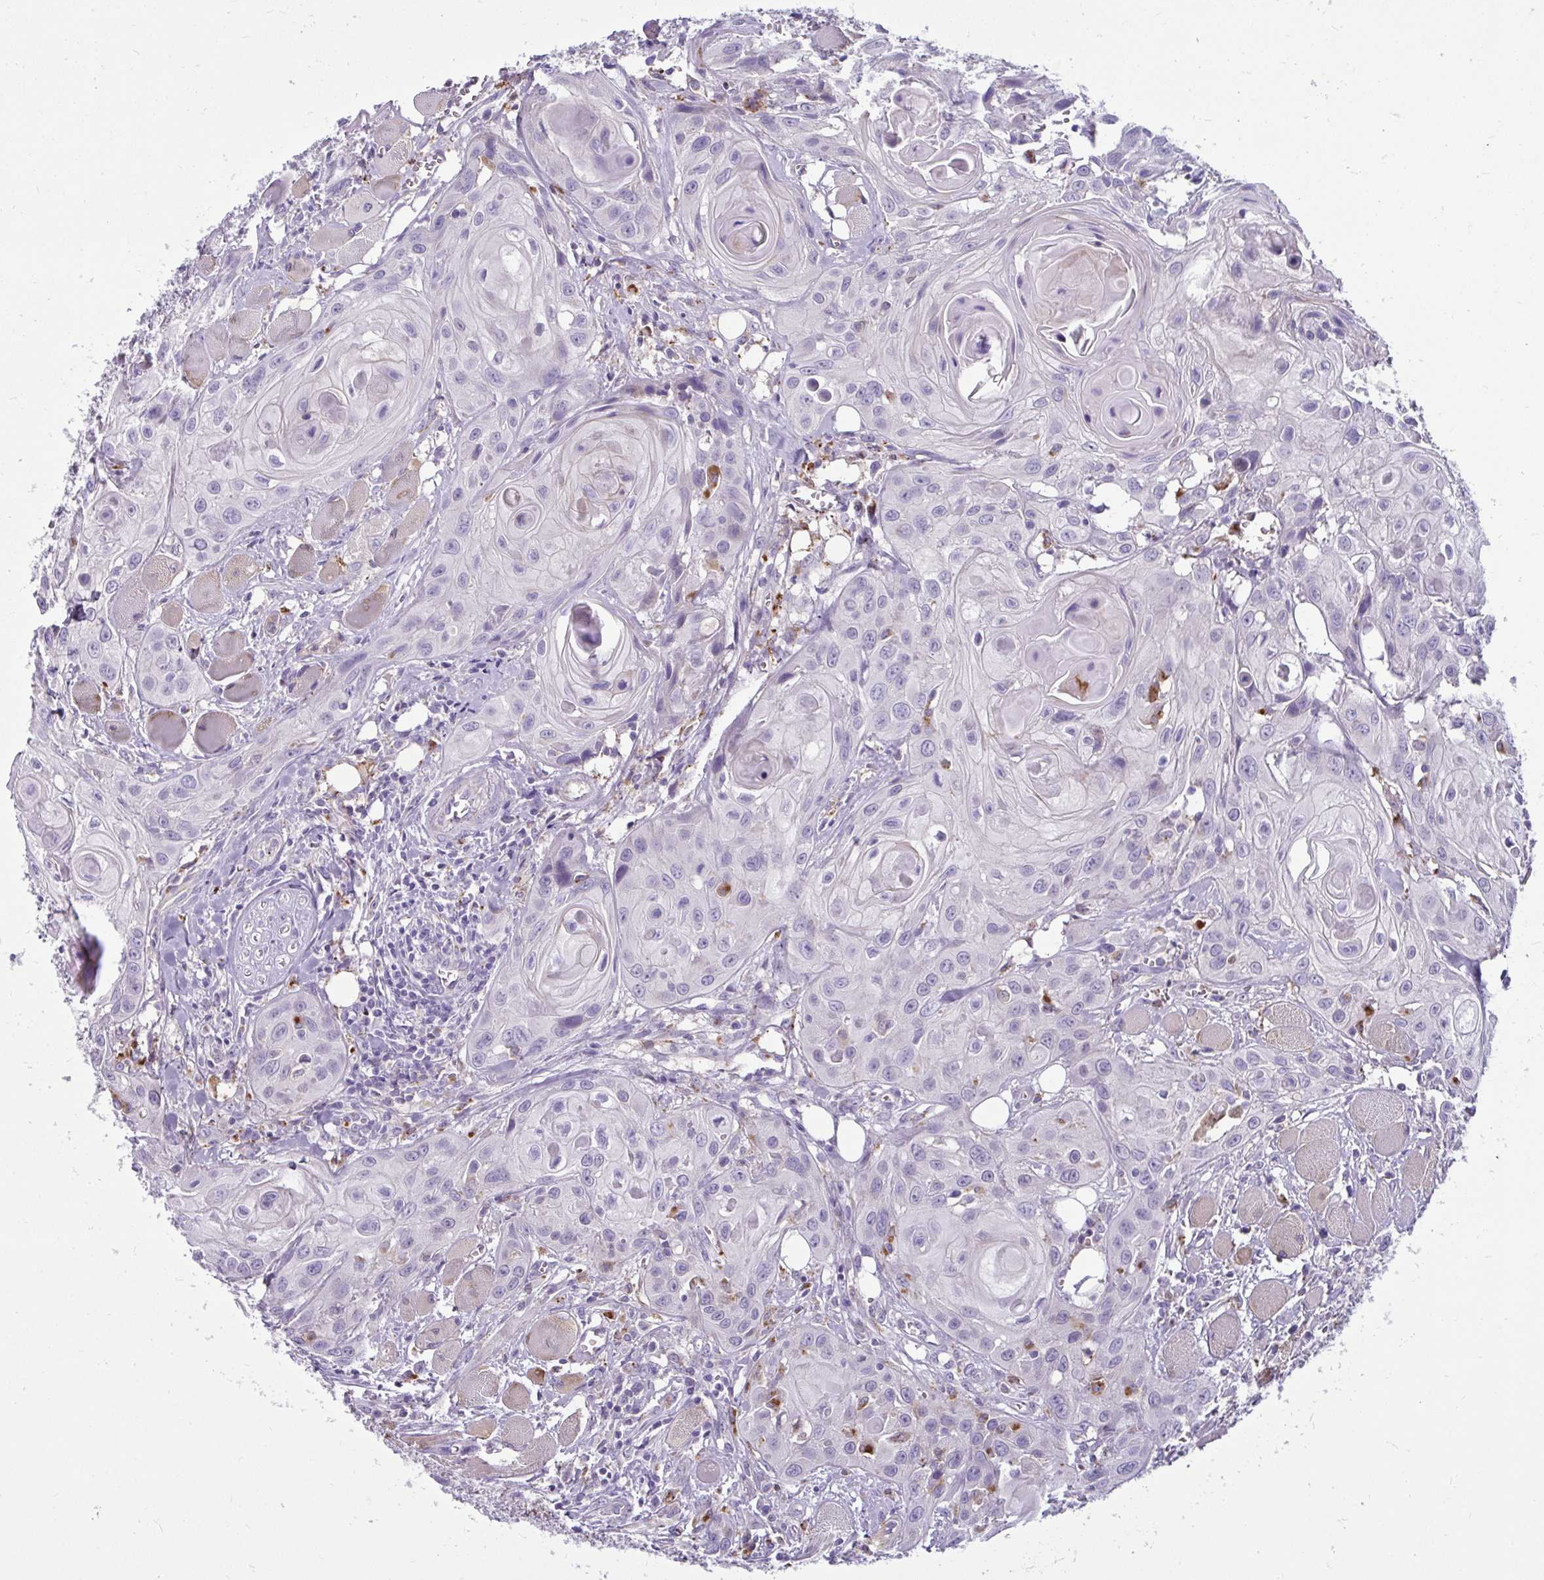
{"staining": {"intensity": "negative", "quantity": "none", "location": "none"}, "tissue": "head and neck cancer", "cell_type": "Tumor cells", "image_type": "cancer", "snomed": [{"axis": "morphology", "description": "Squamous cell carcinoma, NOS"}, {"axis": "topography", "description": "Oral tissue"}, {"axis": "topography", "description": "Head-Neck"}], "caption": "Tumor cells are negative for protein expression in human head and neck cancer (squamous cell carcinoma).", "gene": "CTSZ", "patient": {"sex": "male", "age": 58}}